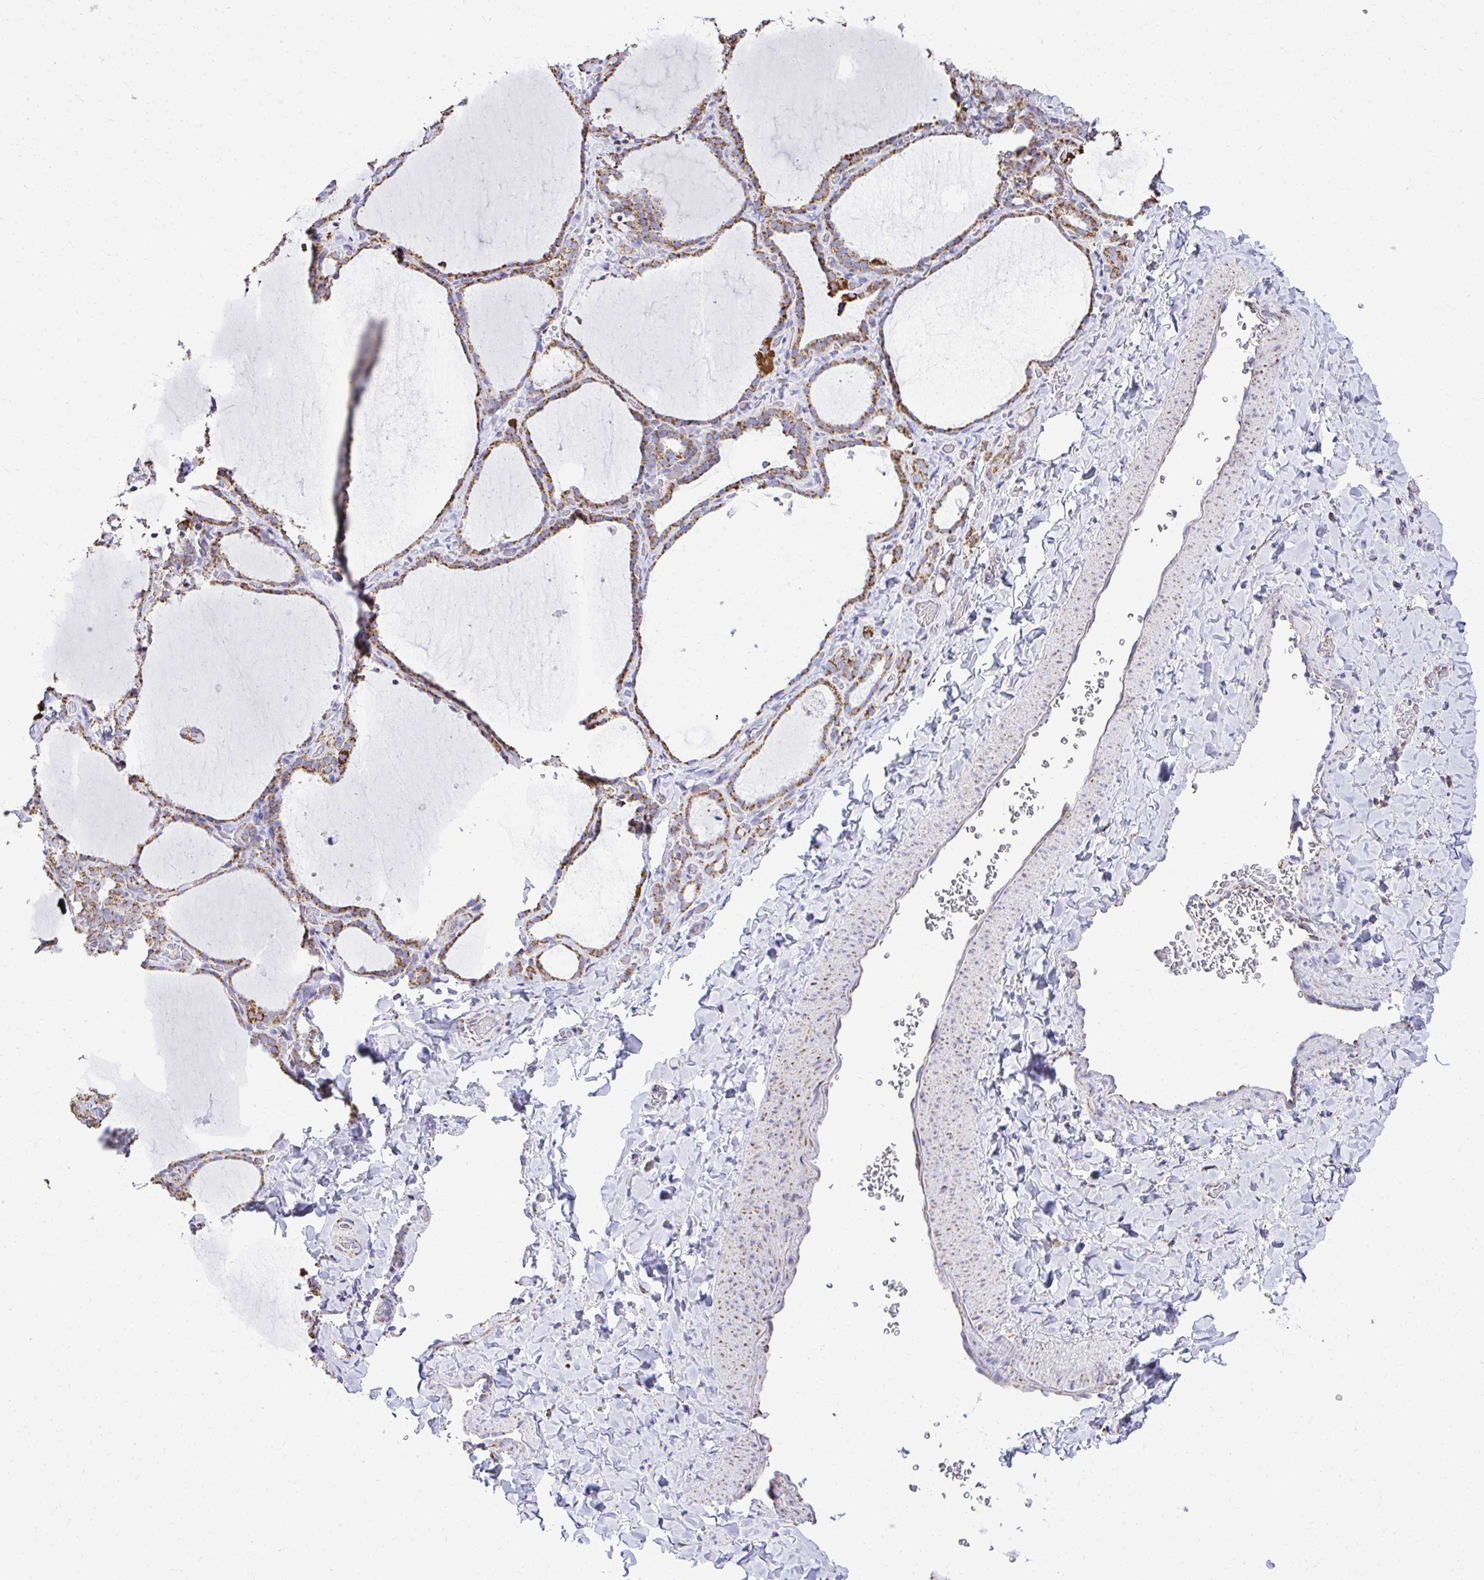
{"staining": {"intensity": "moderate", "quantity": ">75%", "location": "cytoplasmic/membranous"}, "tissue": "thyroid gland", "cell_type": "Glandular cells", "image_type": "normal", "snomed": [{"axis": "morphology", "description": "Normal tissue, NOS"}, {"axis": "topography", "description": "Thyroid gland"}], "caption": "The photomicrograph shows a brown stain indicating the presence of a protein in the cytoplasmic/membranous of glandular cells in thyroid gland.", "gene": "MPZL2", "patient": {"sex": "female", "age": 22}}